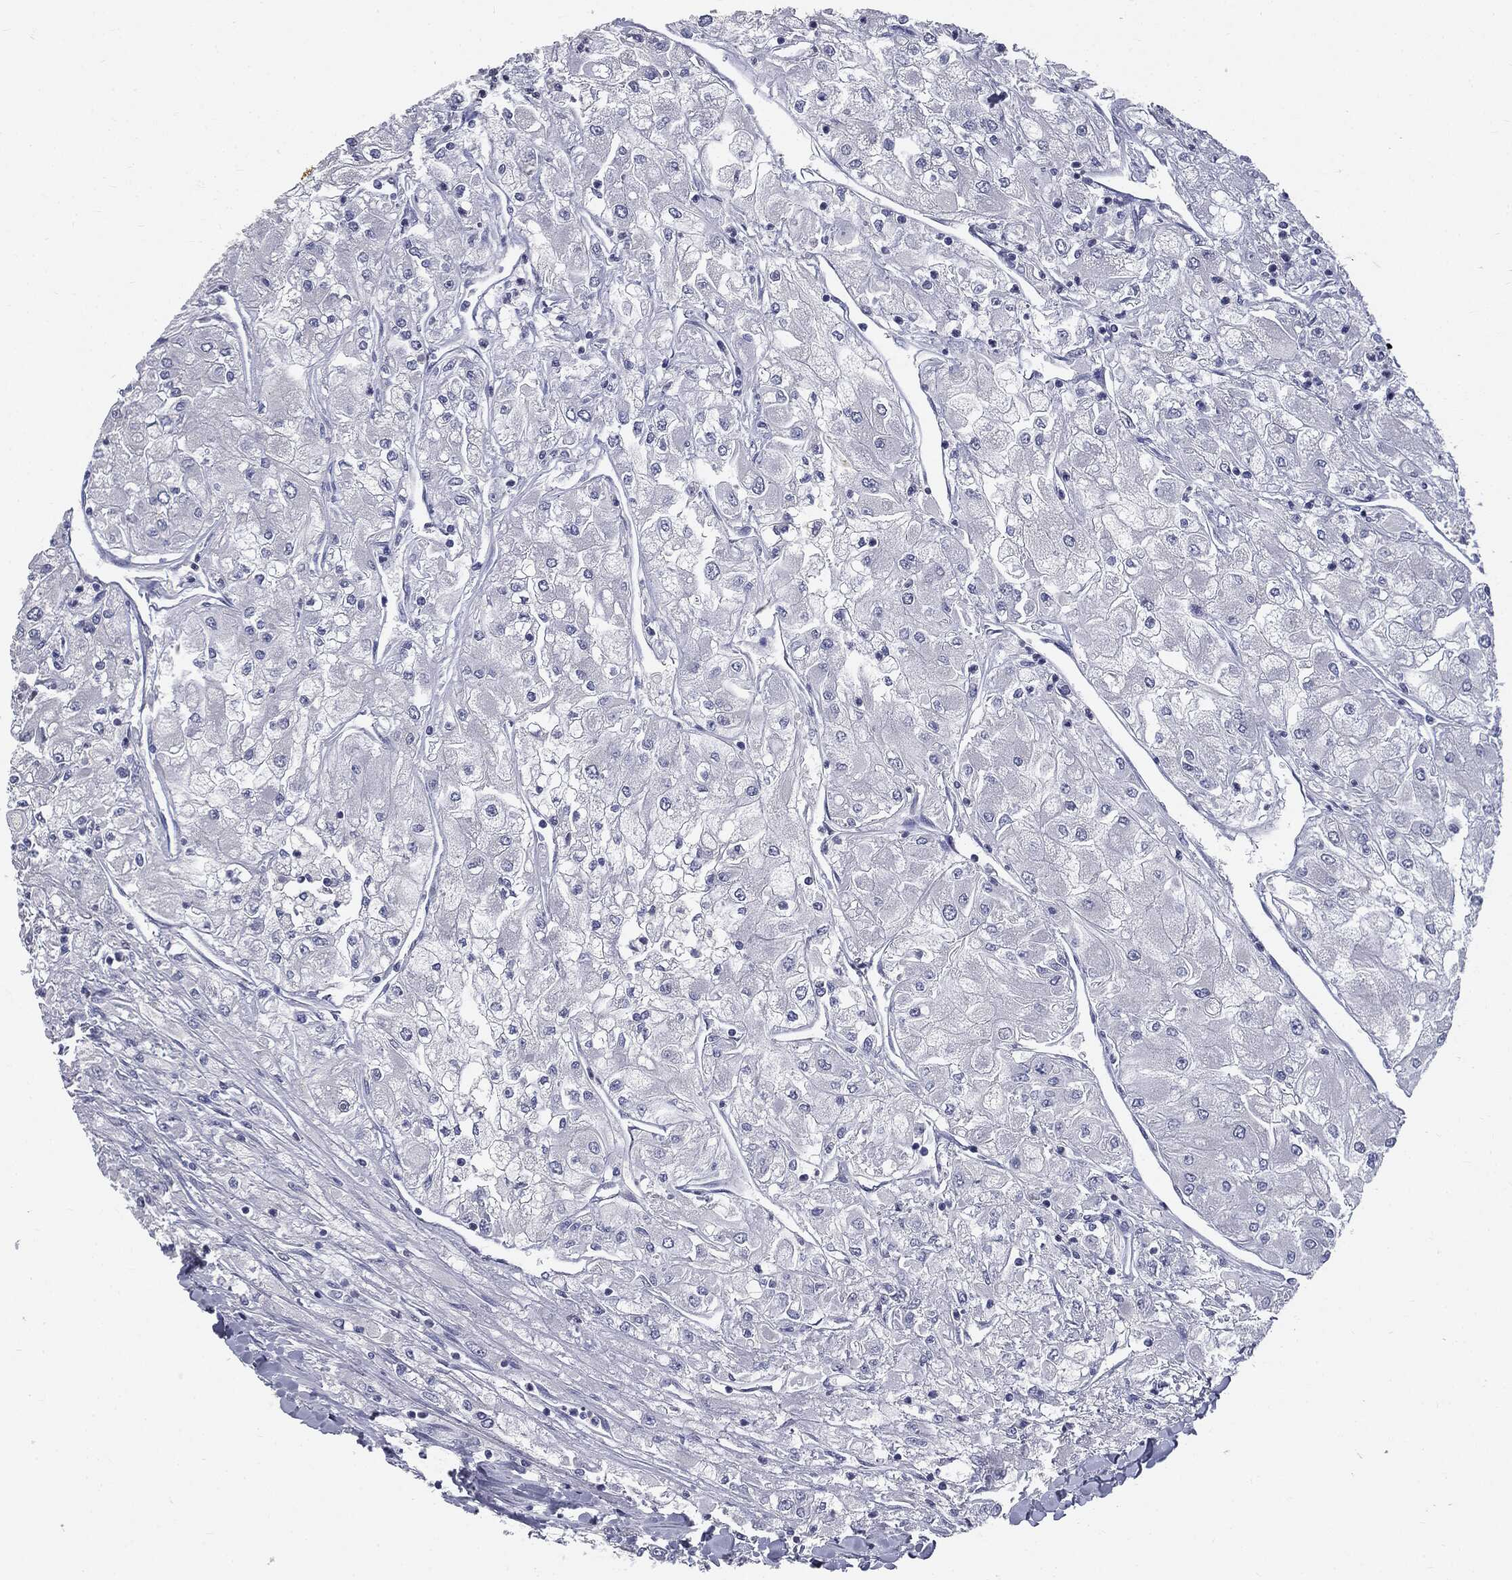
{"staining": {"intensity": "negative", "quantity": "none", "location": "none"}, "tissue": "renal cancer", "cell_type": "Tumor cells", "image_type": "cancer", "snomed": [{"axis": "morphology", "description": "Adenocarcinoma, NOS"}, {"axis": "topography", "description": "Kidney"}], "caption": "A micrograph of renal cancer stained for a protein exhibits no brown staining in tumor cells.", "gene": "AFP", "patient": {"sex": "male", "age": 80}}